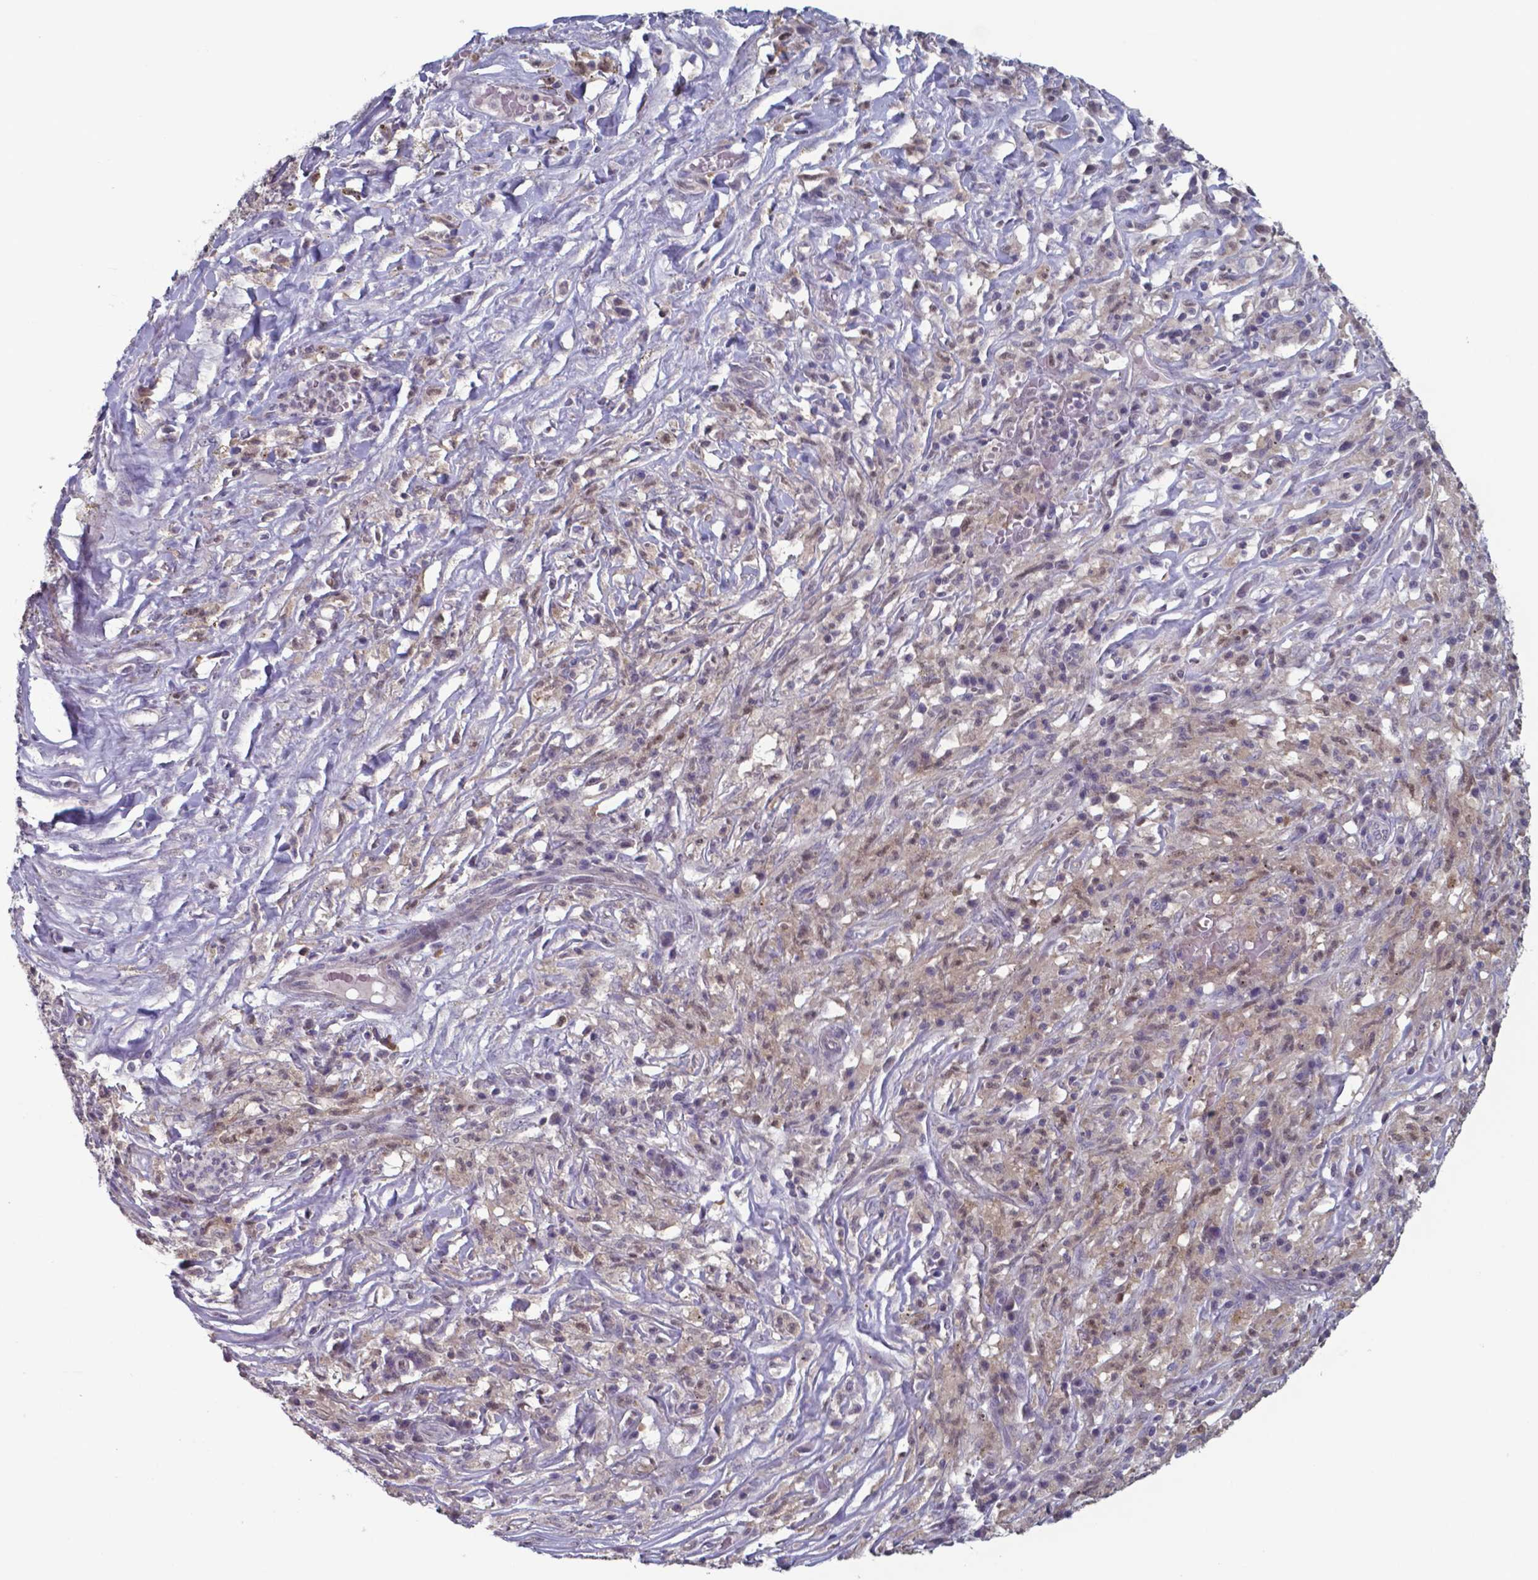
{"staining": {"intensity": "negative", "quantity": "none", "location": "none"}, "tissue": "melanoma", "cell_type": "Tumor cells", "image_type": "cancer", "snomed": [{"axis": "morphology", "description": "Malignant melanoma, NOS"}, {"axis": "topography", "description": "Skin"}], "caption": "Immunohistochemistry (IHC) image of human melanoma stained for a protein (brown), which shows no staining in tumor cells.", "gene": "TDP2", "patient": {"sex": "female", "age": 91}}